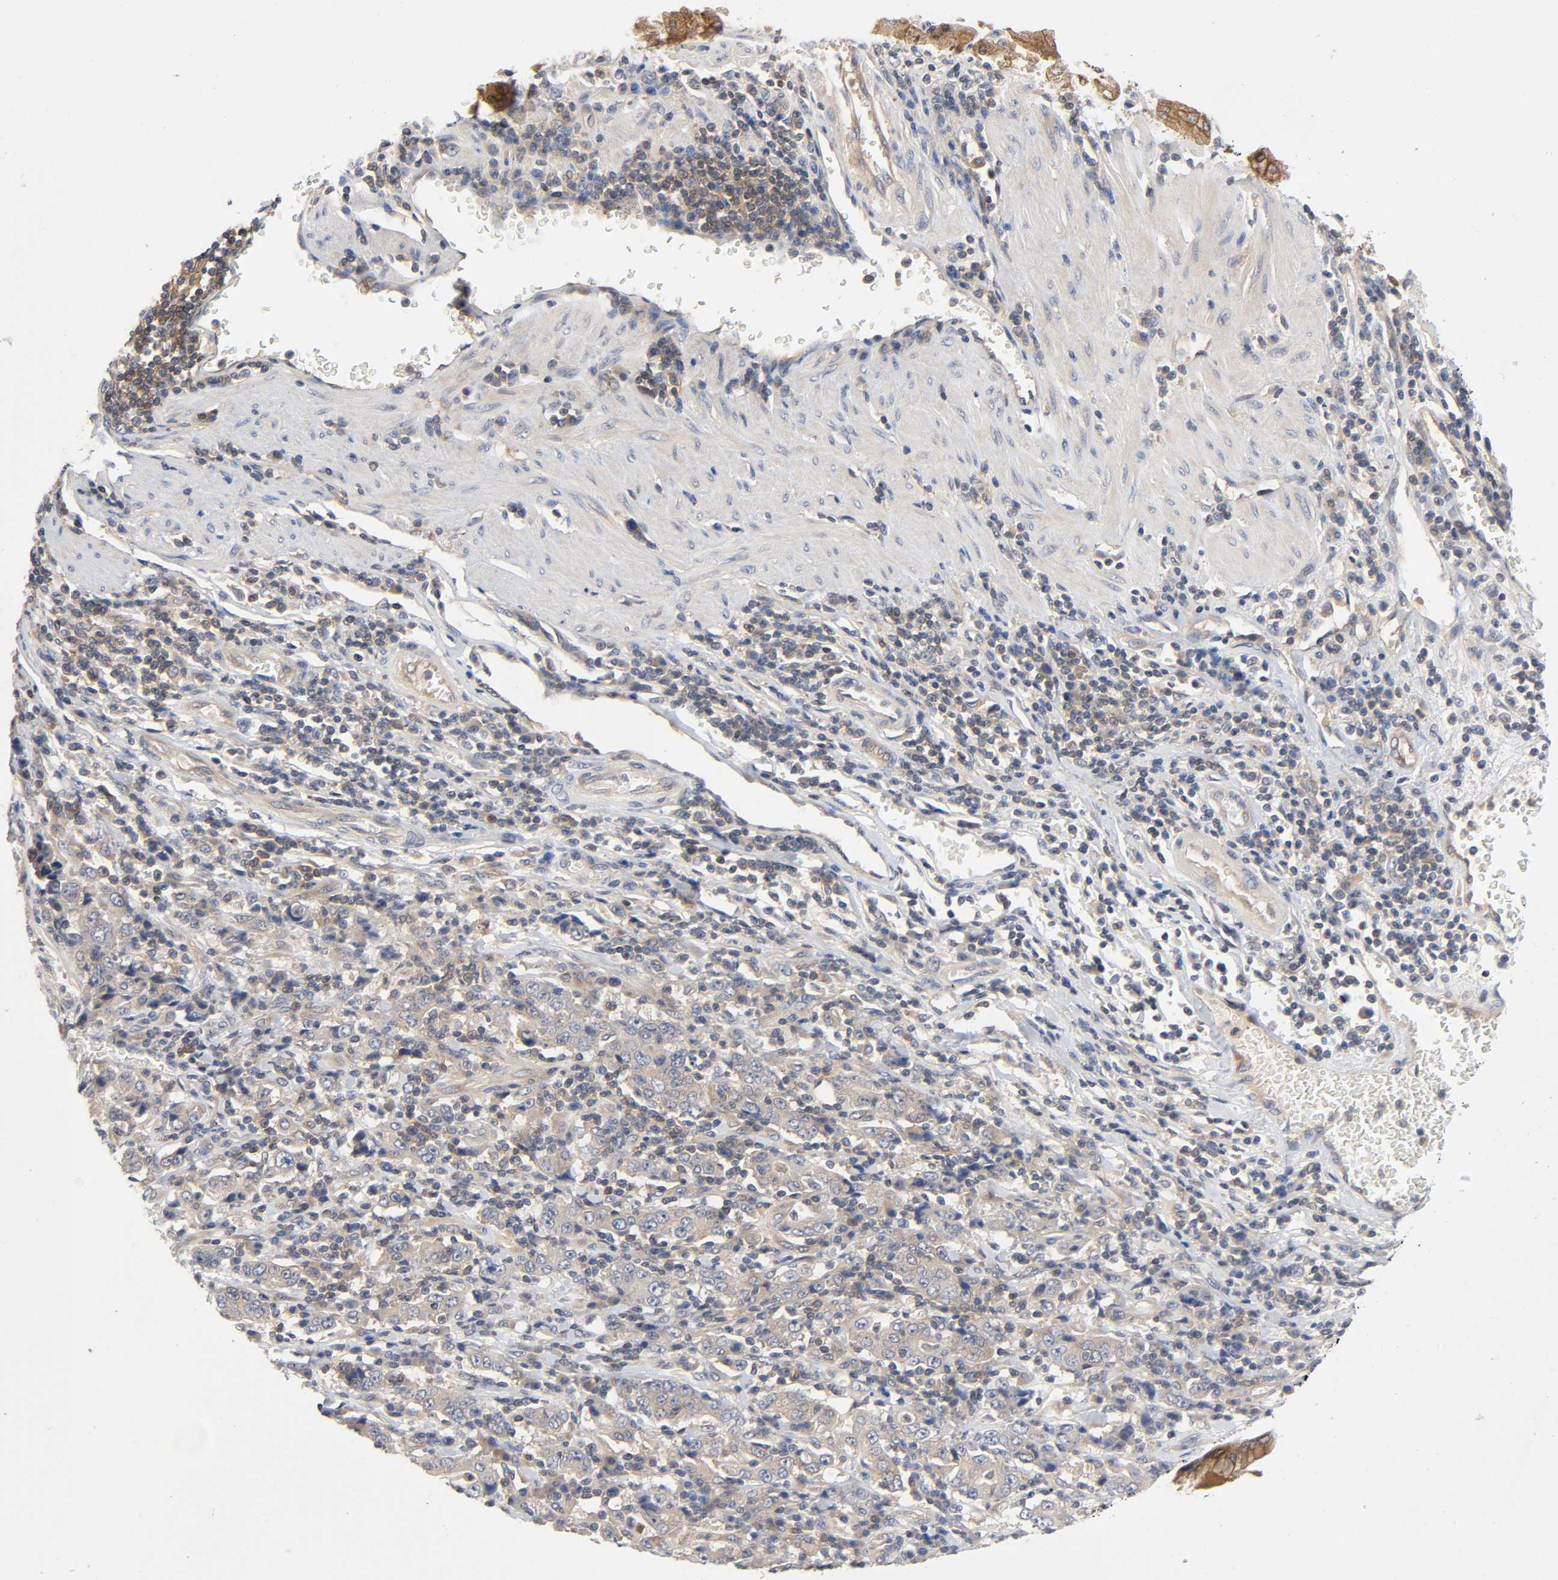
{"staining": {"intensity": "weak", "quantity": ">75%", "location": "cytoplasmic/membranous"}, "tissue": "stomach cancer", "cell_type": "Tumor cells", "image_type": "cancer", "snomed": [{"axis": "morphology", "description": "Normal tissue, NOS"}, {"axis": "morphology", "description": "Adenocarcinoma, NOS"}, {"axis": "topography", "description": "Stomach, upper"}, {"axis": "topography", "description": "Stomach"}], "caption": "Human adenocarcinoma (stomach) stained with a brown dye displays weak cytoplasmic/membranous positive positivity in about >75% of tumor cells.", "gene": "PRKAB1", "patient": {"sex": "male", "age": 59}}